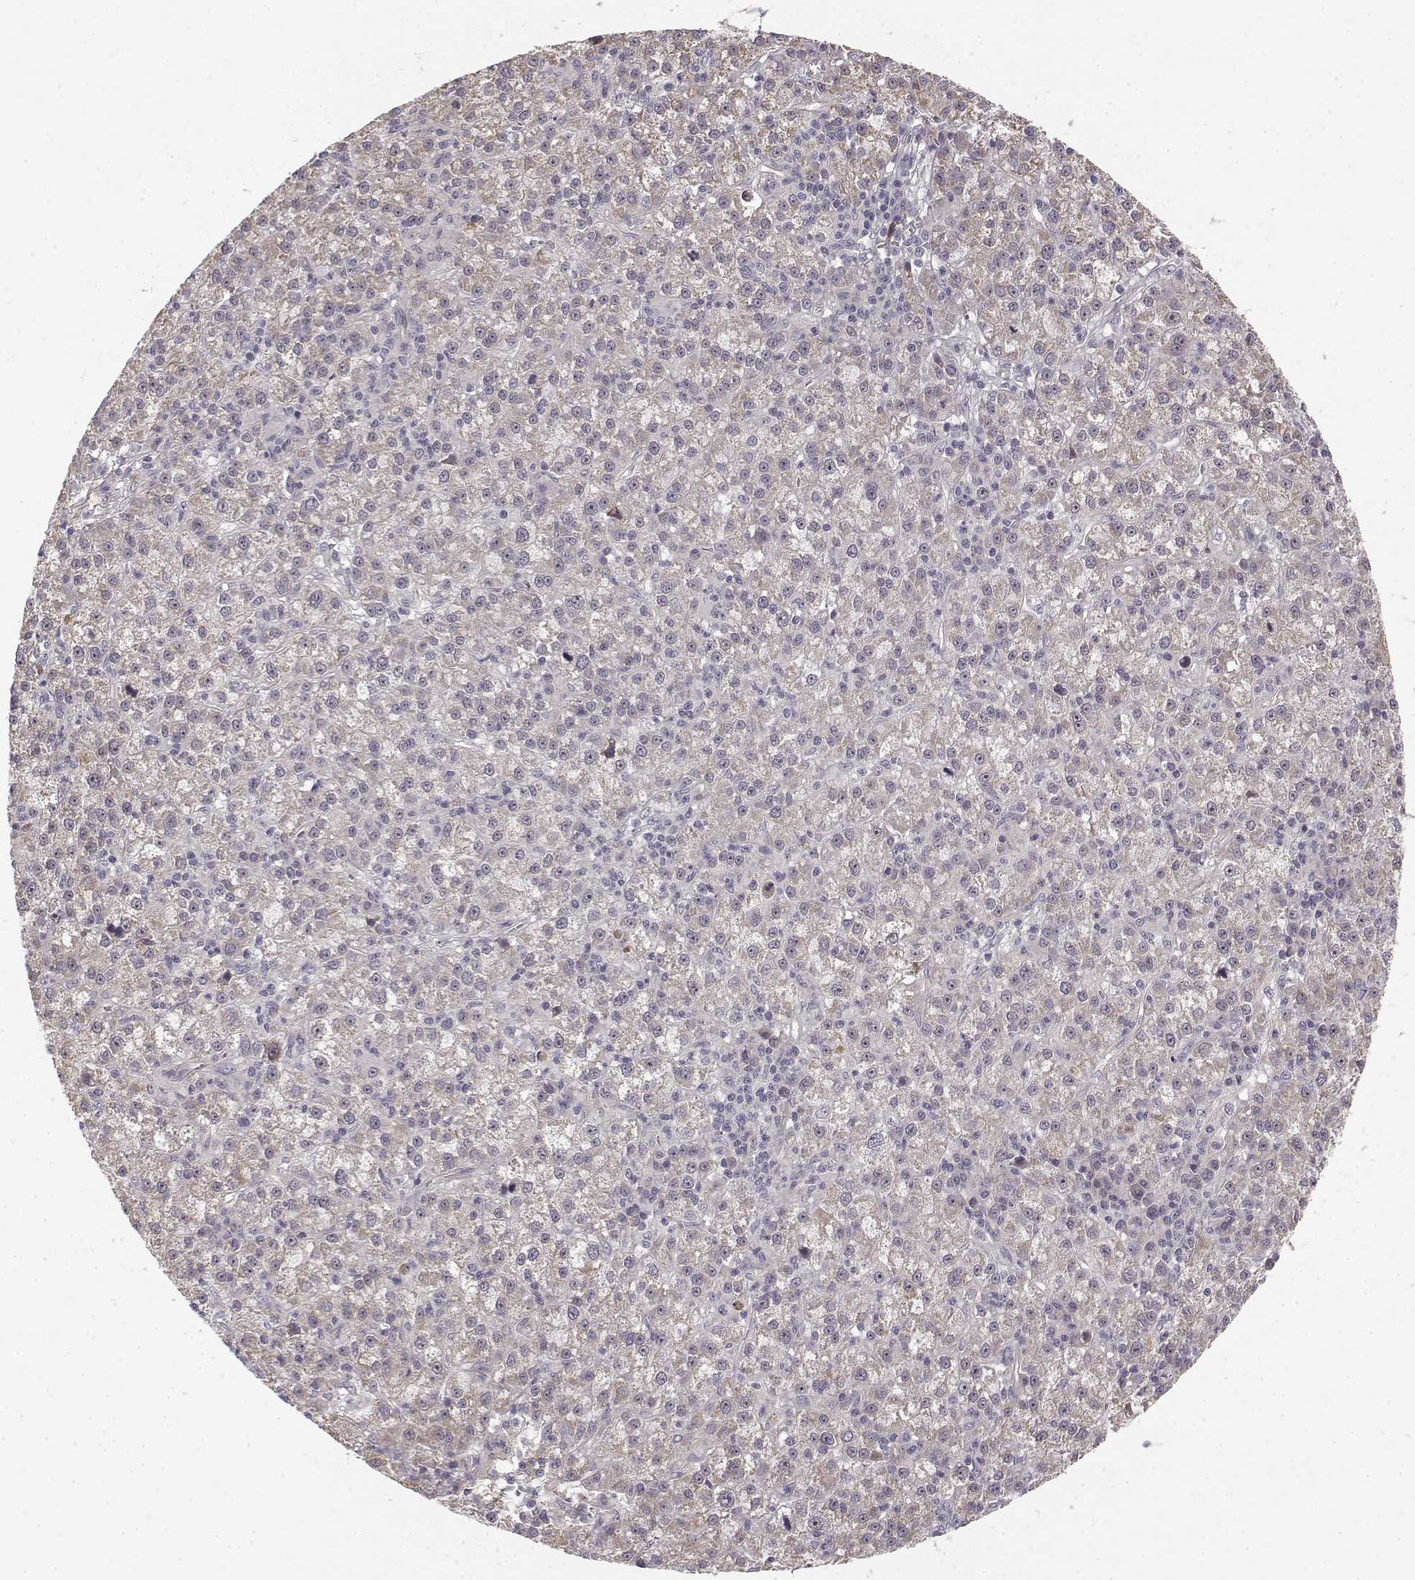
{"staining": {"intensity": "weak", "quantity": "25%-75%", "location": "cytoplasmic/membranous"}, "tissue": "liver cancer", "cell_type": "Tumor cells", "image_type": "cancer", "snomed": [{"axis": "morphology", "description": "Carcinoma, Hepatocellular, NOS"}, {"axis": "topography", "description": "Liver"}], "caption": "A brown stain labels weak cytoplasmic/membranous staining of a protein in human liver hepatocellular carcinoma tumor cells. Using DAB (3,3'-diaminobenzidine) (brown) and hematoxylin (blue) stains, captured at high magnification using brightfield microscopy.", "gene": "MED12L", "patient": {"sex": "female", "age": 60}}